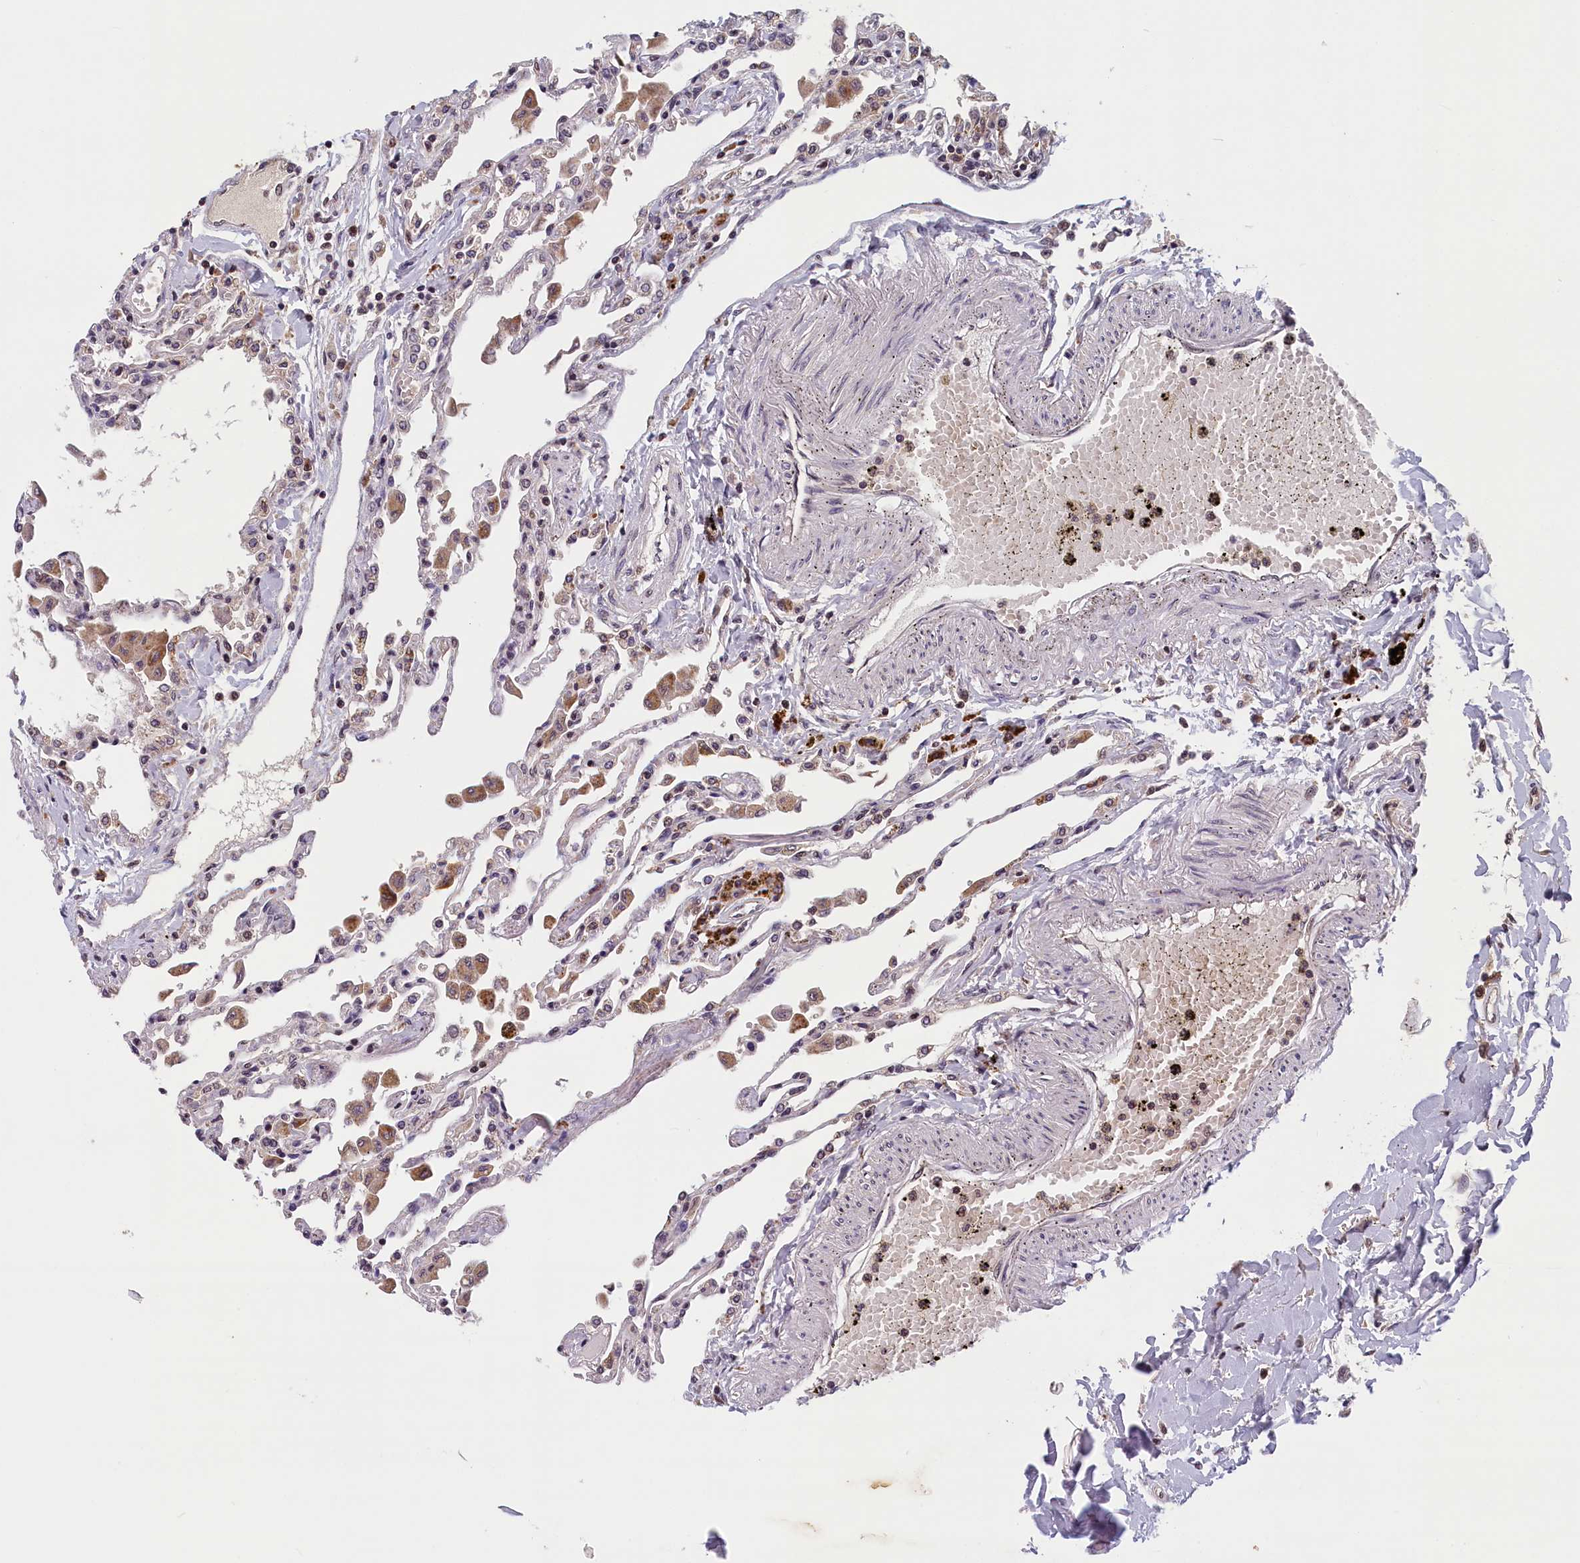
{"staining": {"intensity": "moderate", "quantity": "<25%", "location": "cytoplasmic/membranous"}, "tissue": "lung", "cell_type": "Alveolar cells", "image_type": "normal", "snomed": [{"axis": "morphology", "description": "Normal tissue, NOS"}, {"axis": "topography", "description": "Bronchus"}, {"axis": "topography", "description": "Lung"}], "caption": "Alveolar cells exhibit moderate cytoplasmic/membranous staining in about <25% of cells in unremarkable lung. The staining was performed using DAB (3,3'-diaminobenzidine), with brown indicating positive protein expression. Nuclei are stained blue with hematoxylin.", "gene": "KCNK6", "patient": {"sex": "female", "age": 49}}